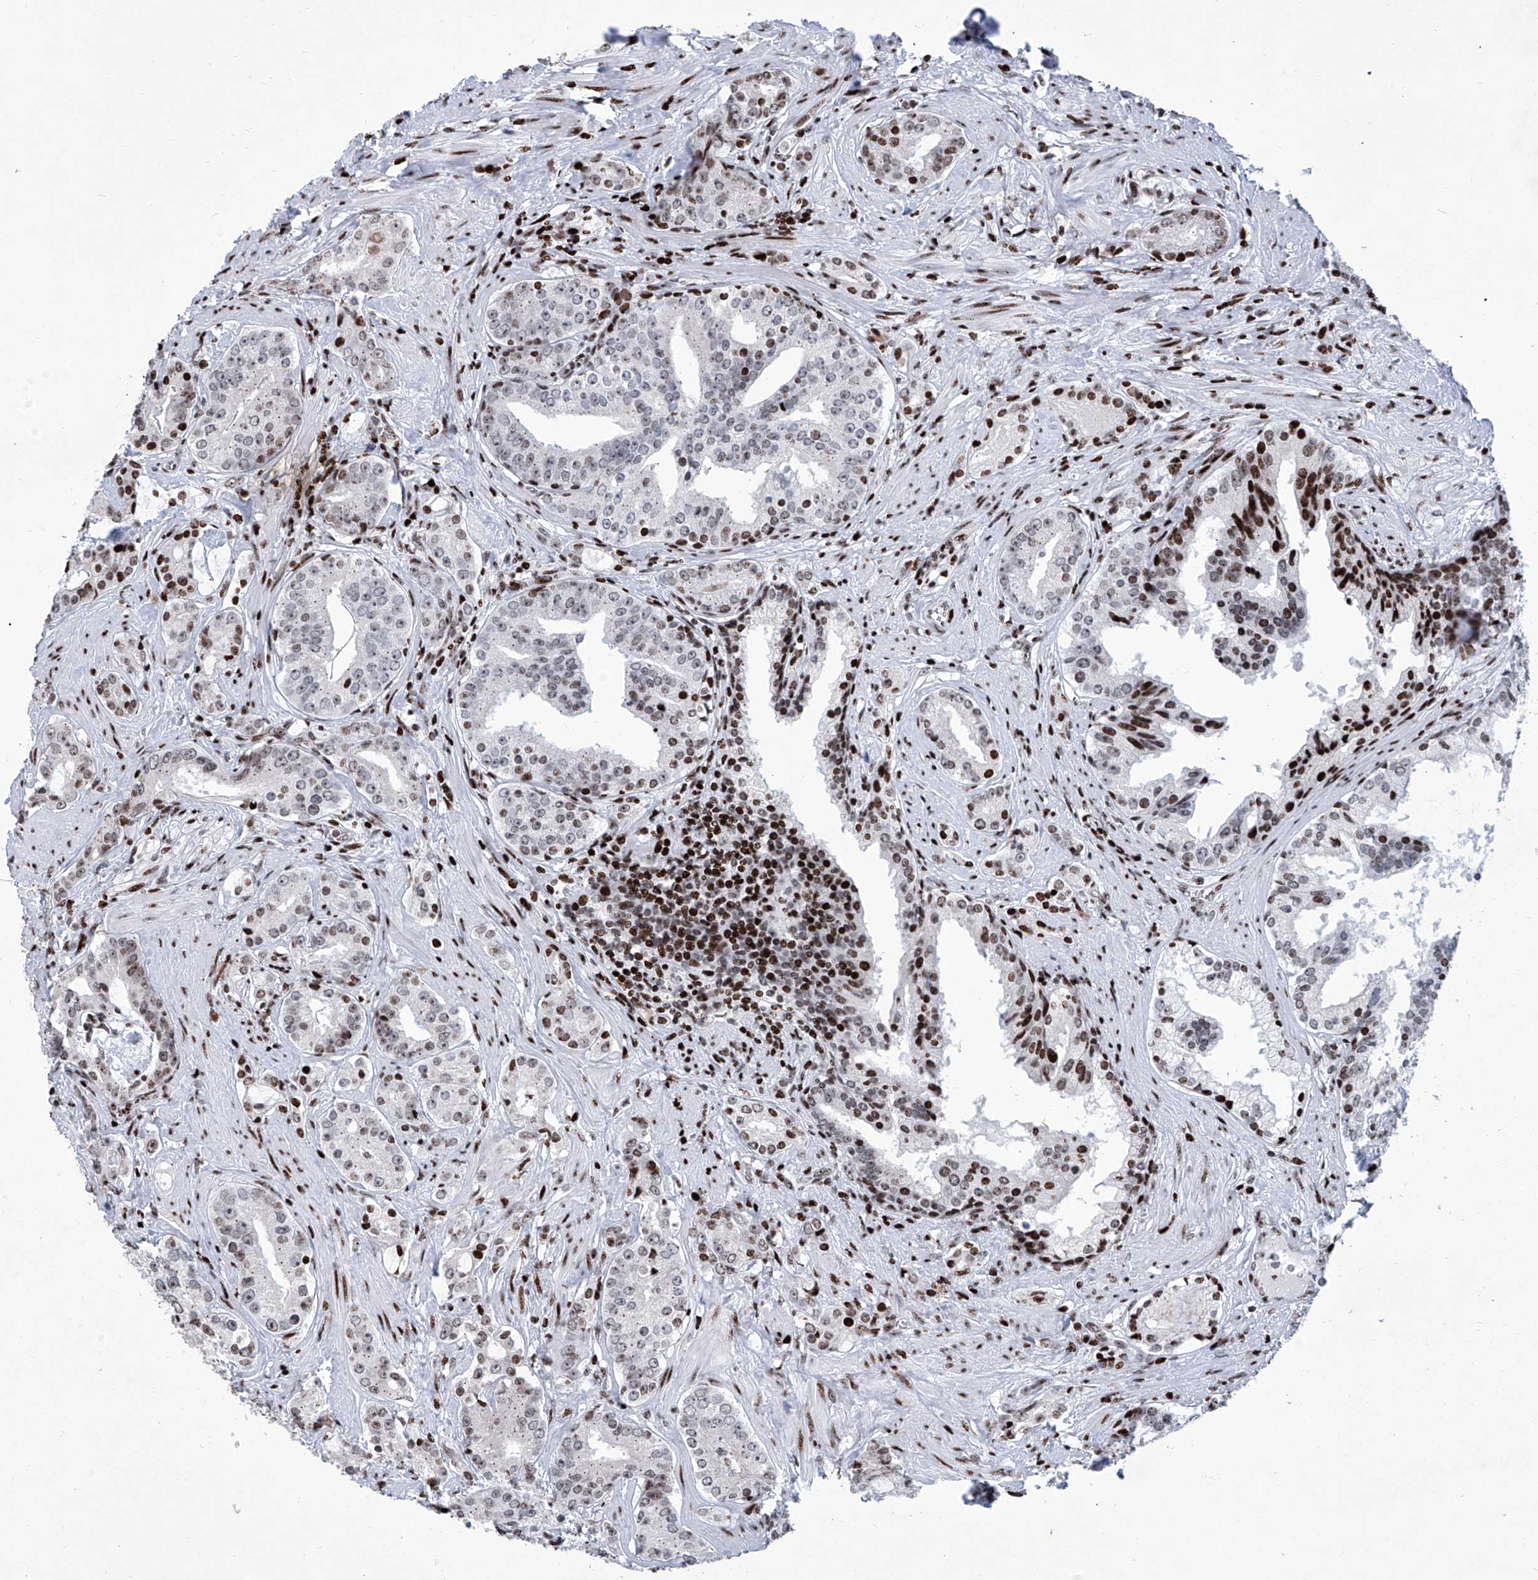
{"staining": {"intensity": "moderate", "quantity": "<25%", "location": "nuclear"}, "tissue": "prostate cancer", "cell_type": "Tumor cells", "image_type": "cancer", "snomed": [{"axis": "morphology", "description": "Adenocarcinoma, High grade"}, {"axis": "topography", "description": "Prostate"}], "caption": "Immunohistochemistry photomicrograph of human prostate cancer (high-grade adenocarcinoma) stained for a protein (brown), which exhibits low levels of moderate nuclear expression in approximately <25% of tumor cells.", "gene": "HEY2", "patient": {"sex": "male", "age": 58}}